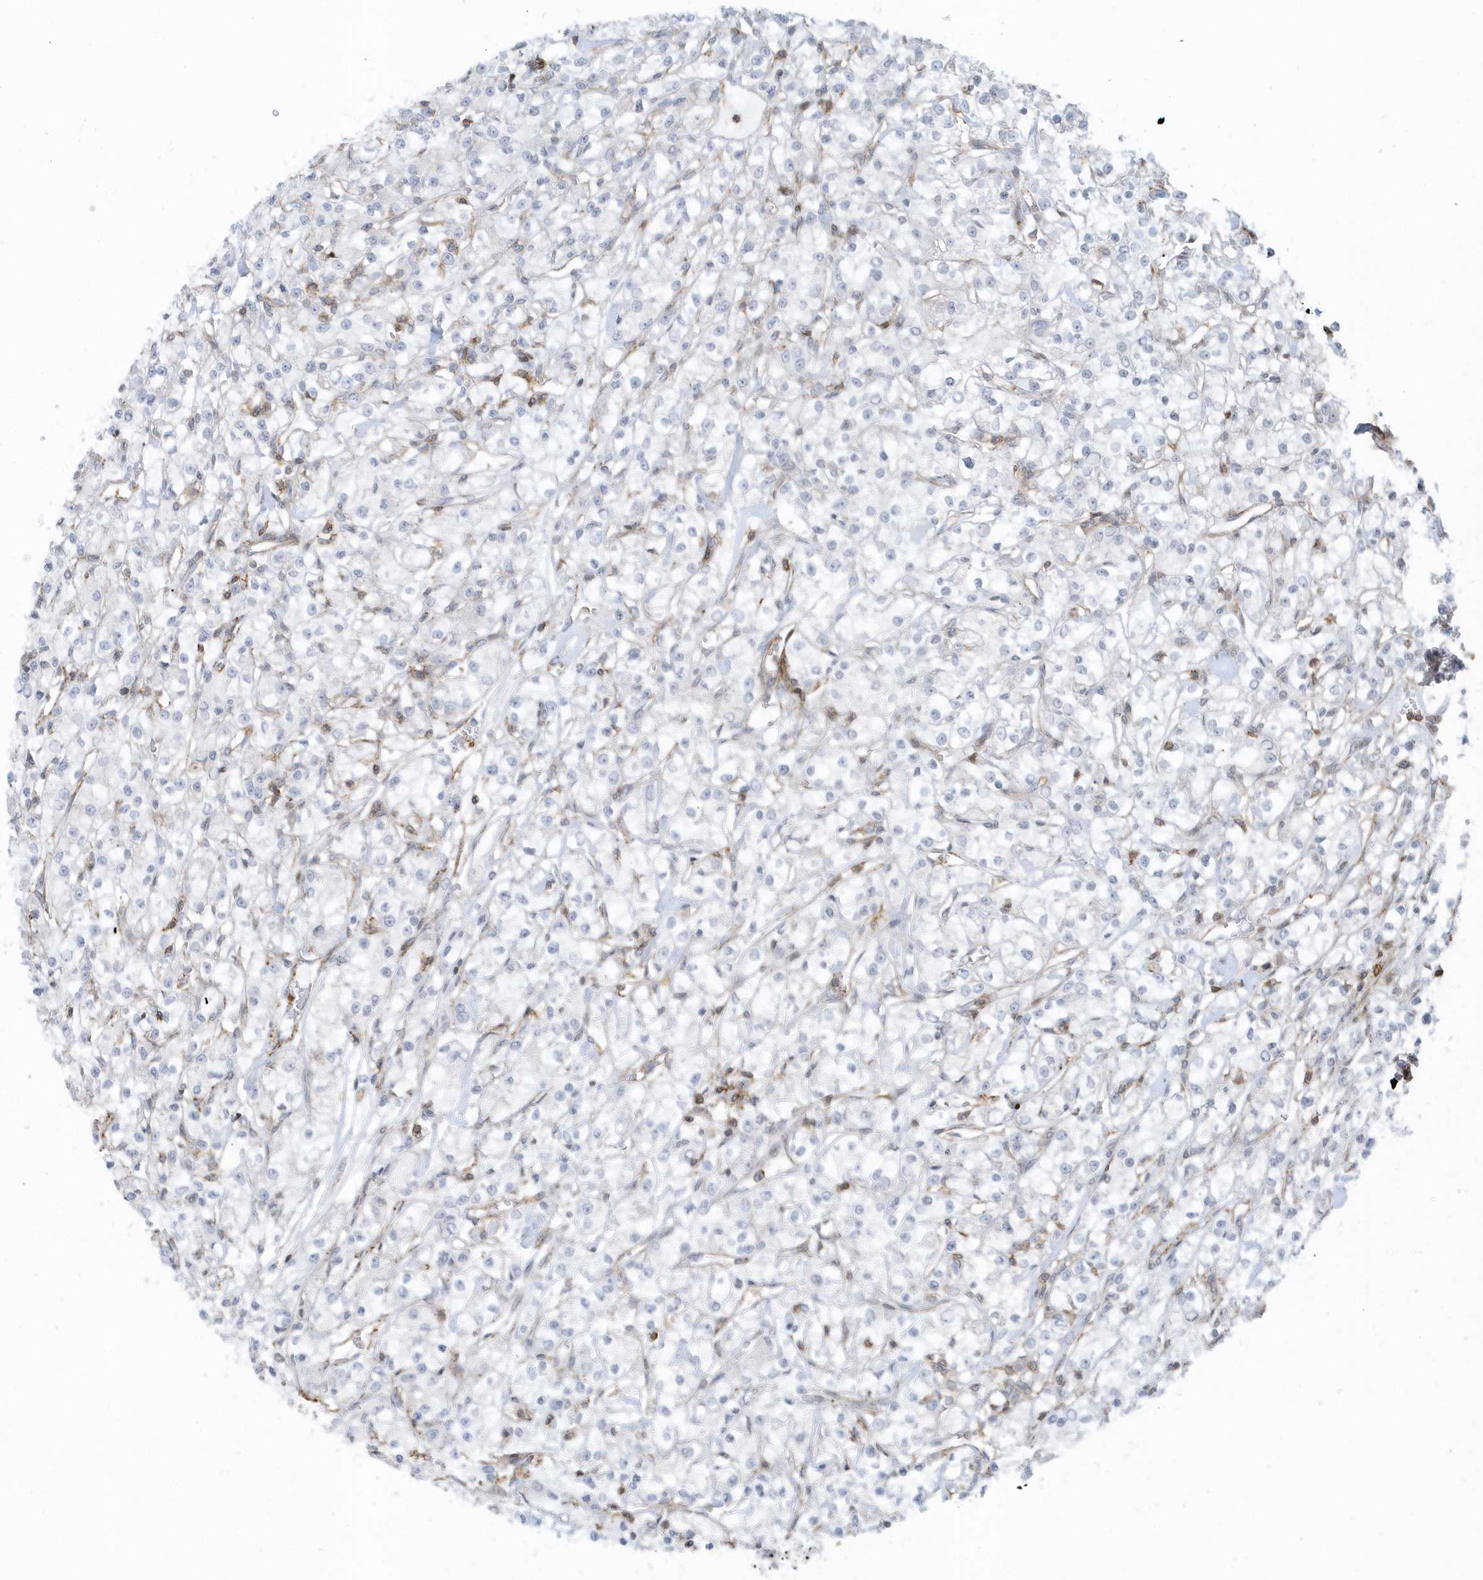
{"staining": {"intensity": "negative", "quantity": "none", "location": "none"}, "tissue": "renal cancer", "cell_type": "Tumor cells", "image_type": "cancer", "snomed": [{"axis": "morphology", "description": "Adenocarcinoma, NOS"}, {"axis": "topography", "description": "Kidney"}], "caption": "Renal cancer was stained to show a protein in brown. There is no significant positivity in tumor cells.", "gene": "CACNB2", "patient": {"sex": "female", "age": 59}}